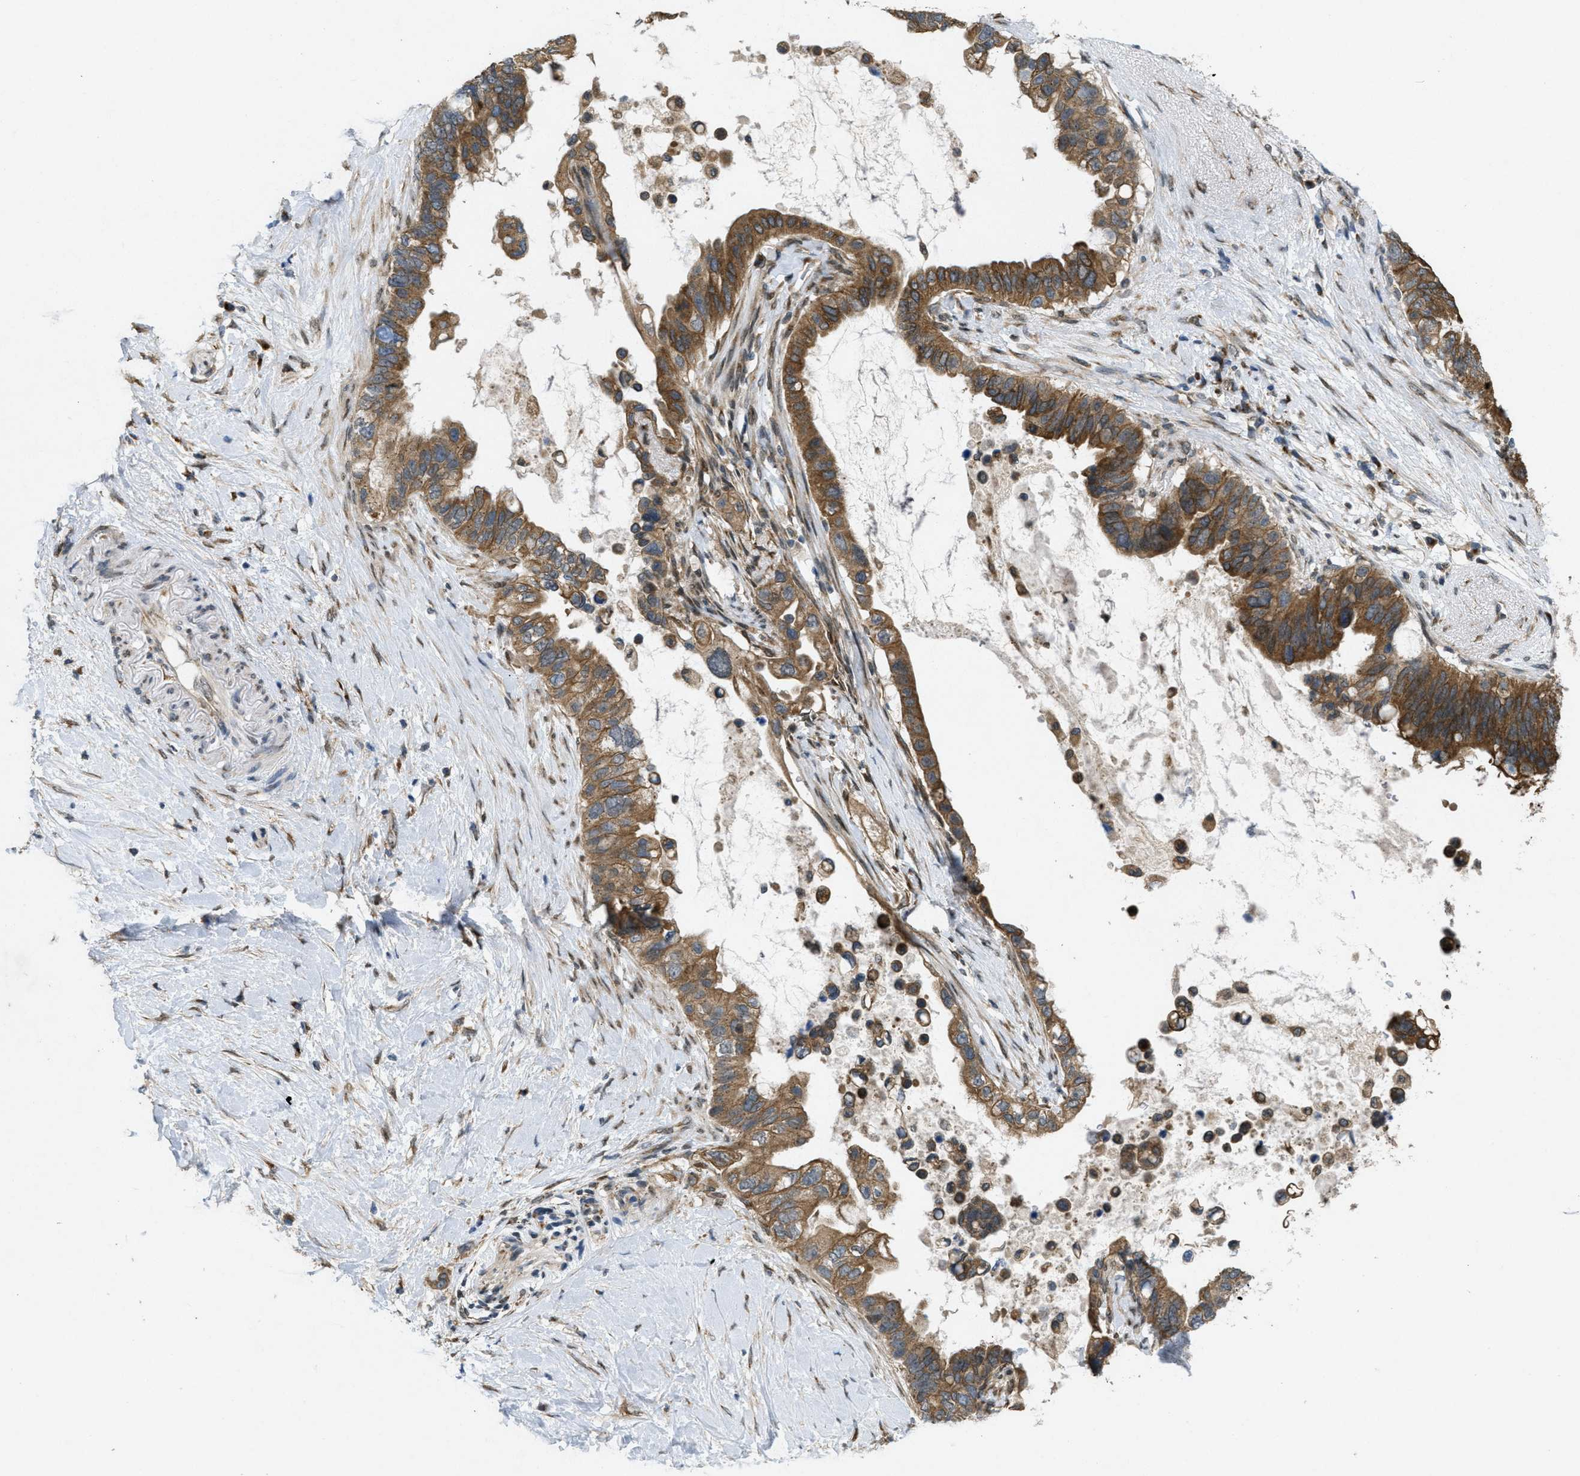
{"staining": {"intensity": "moderate", "quantity": ">75%", "location": "cytoplasmic/membranous"}, "tissue": "pancreatic cancer", "cell_type": "Tumor cells", "image_type": "cancer", "snomed": [{"axis": "morphology", "description": "Adenocarcinoma, NOS"}, {"axis": "topography", "description": "Pancreas"}], "caption": "Pancreatic cancer (adenocarcinoma) stained with a brown dye displays moderate cytoplasmic/membranous positive staining in approximately >75% of tumor cells.", "gene": "IFNLR1", "patient": {"sex": "female", "age": 56}}